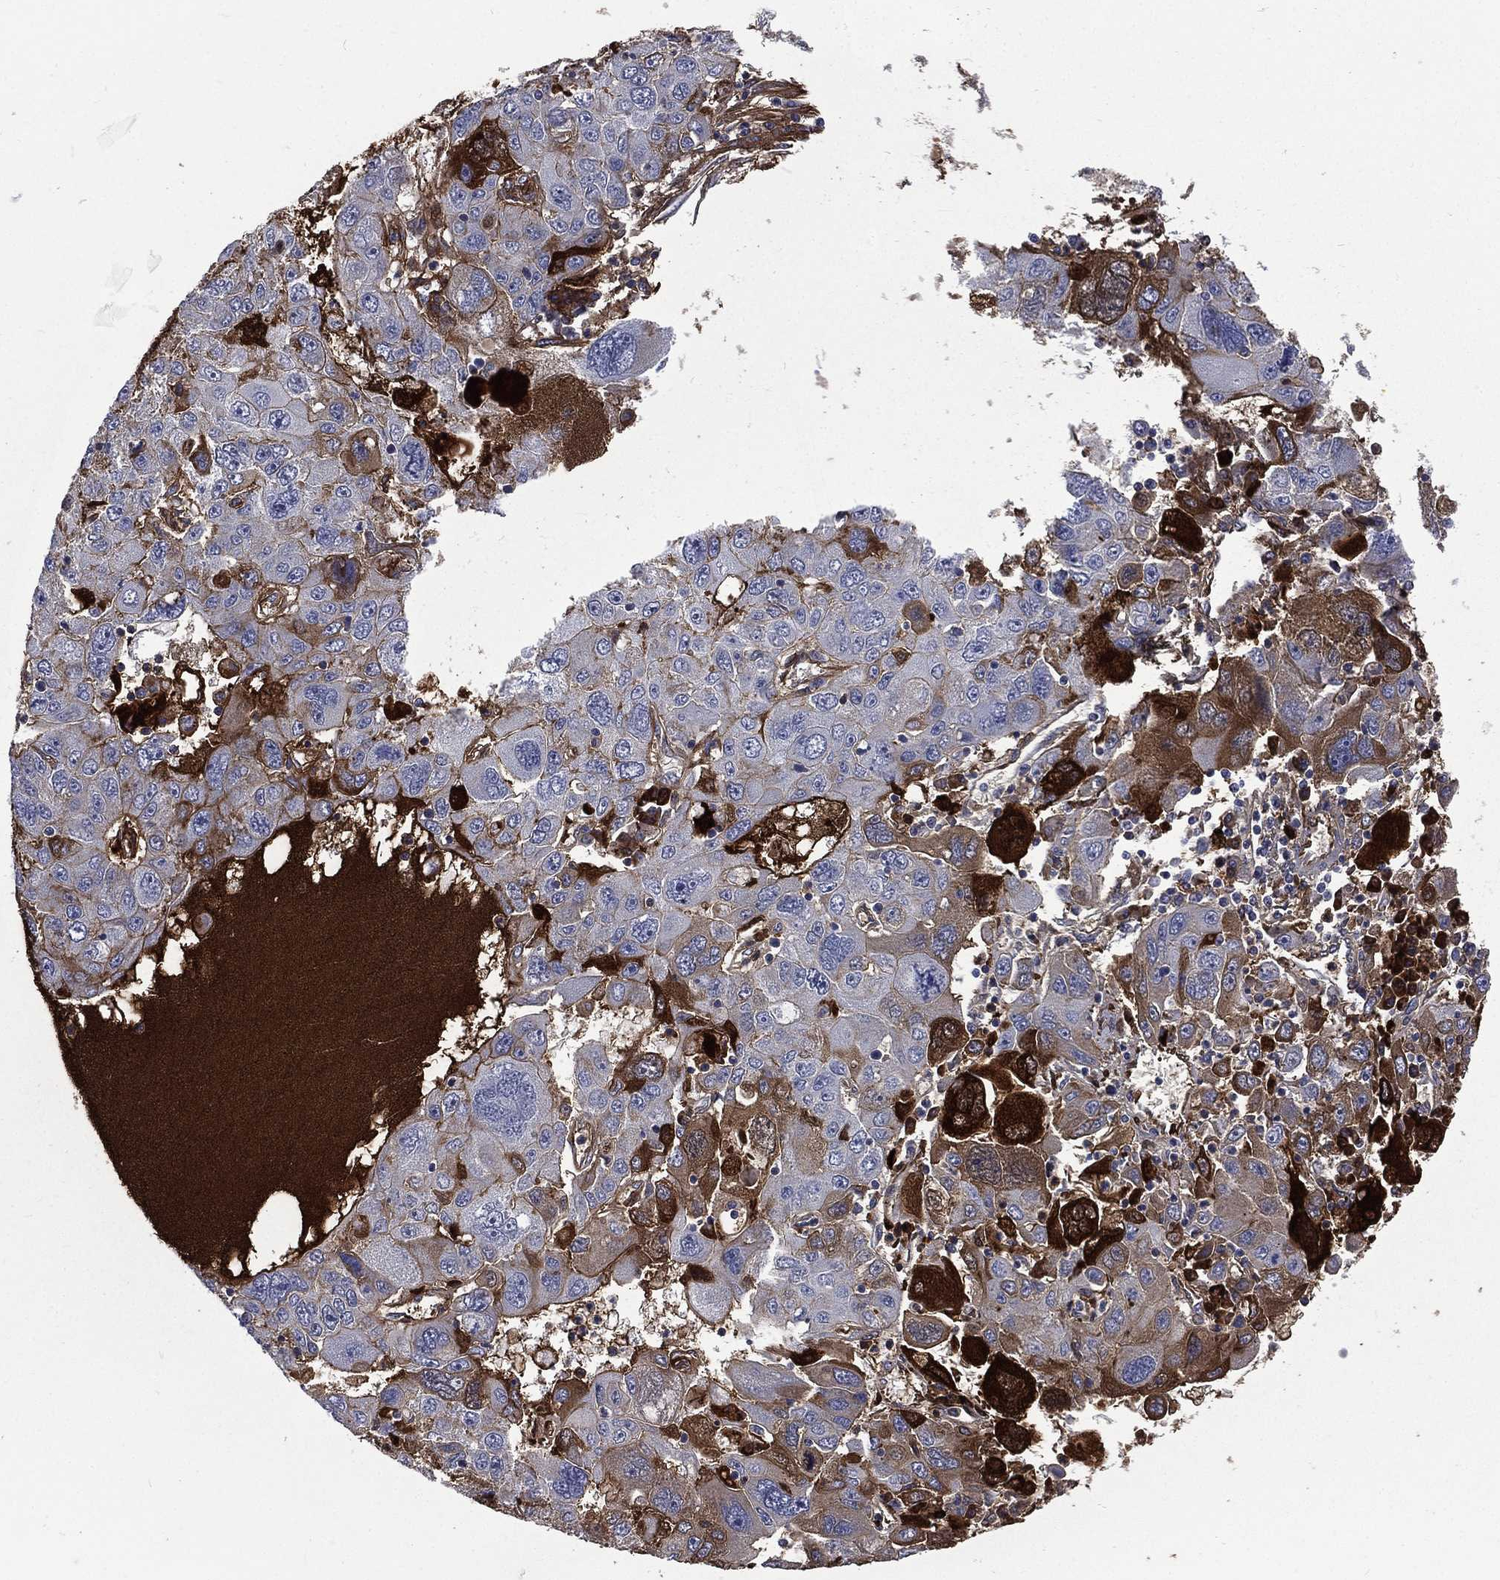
{"staining": {"intensity": "moderate", "quantity": "<25%", "location": "cytoplasmic/membranous"}, "tissue": "stomach cancer", "cell_type": "Tumor cells", "image_type": "cancer", "snomed": [{"axis": "morphology", "description": "Adenocarcinoma, NOS"}, {"axis": "topography", "description": "Stomach"}], "caption": "Immunohistochemistry micrograph of human stomach adenocarcinoma stained for a protein (brown), which demonstrates low levels of moderate cytoplasmic/membranous positivity in about <25% of tumor cells.", "gene": "FGG", "patient": {"sex": "male", "age": 56}}